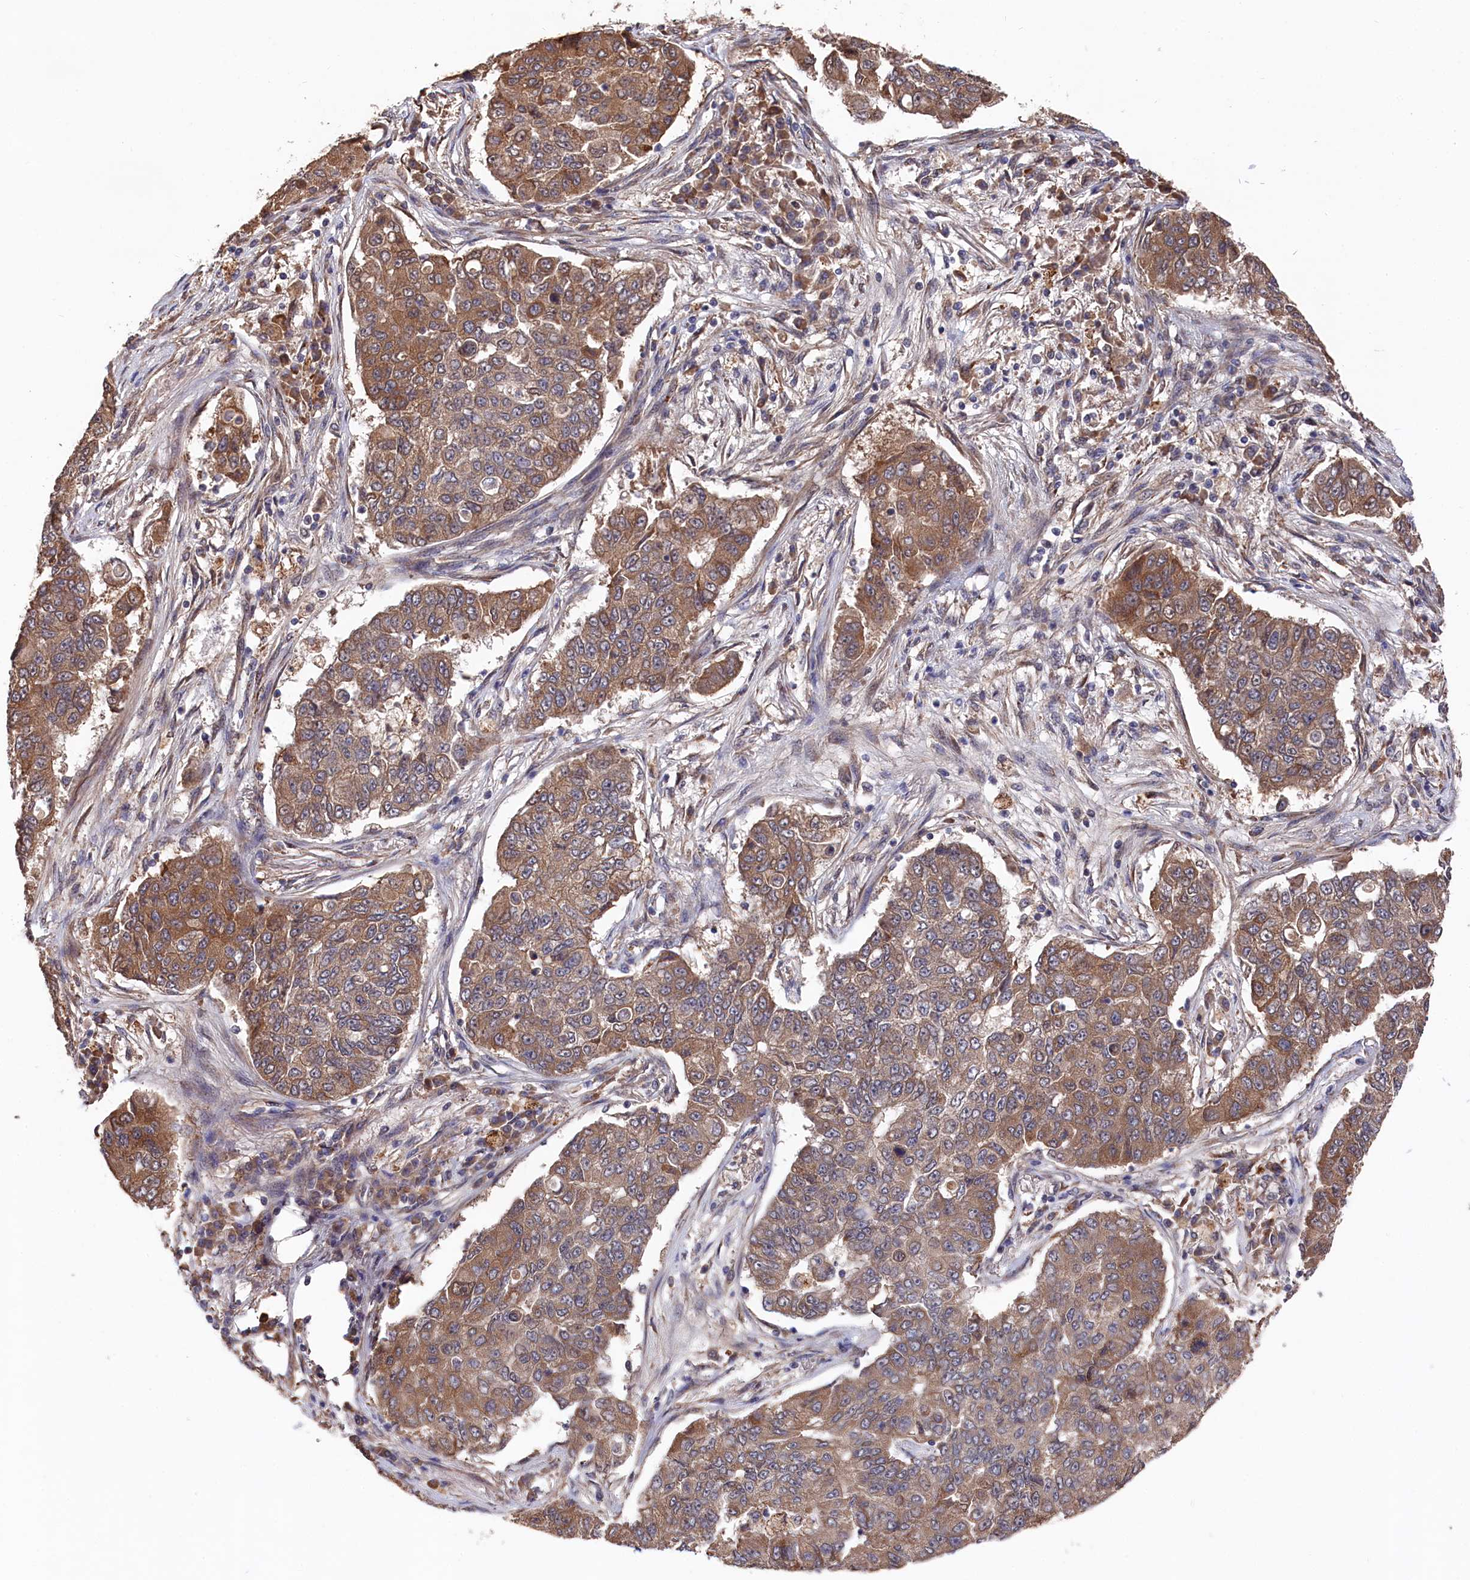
{"staining": {"intensity": "moderate", "quantity": ">75%", "location": "cytoplasmic/membranous"}, "tissue": "lung cancer", "cell_type": "Tumor cells", "image_type": "cancer", "snomed": [{"axis": "morphology", "description": "Squamous cell carcinoma, NOS"}, {"axis": "topography", "description": "Lung"}], "caption": "Brown immunohistochemical staining in squamous cell carcinoma (lung) displays moderate cytoplasmic/membranous positivity in about >75% of tumor cells.", "gene": "SLC12A4", "patient": {"sex": "male", "age": 74}}